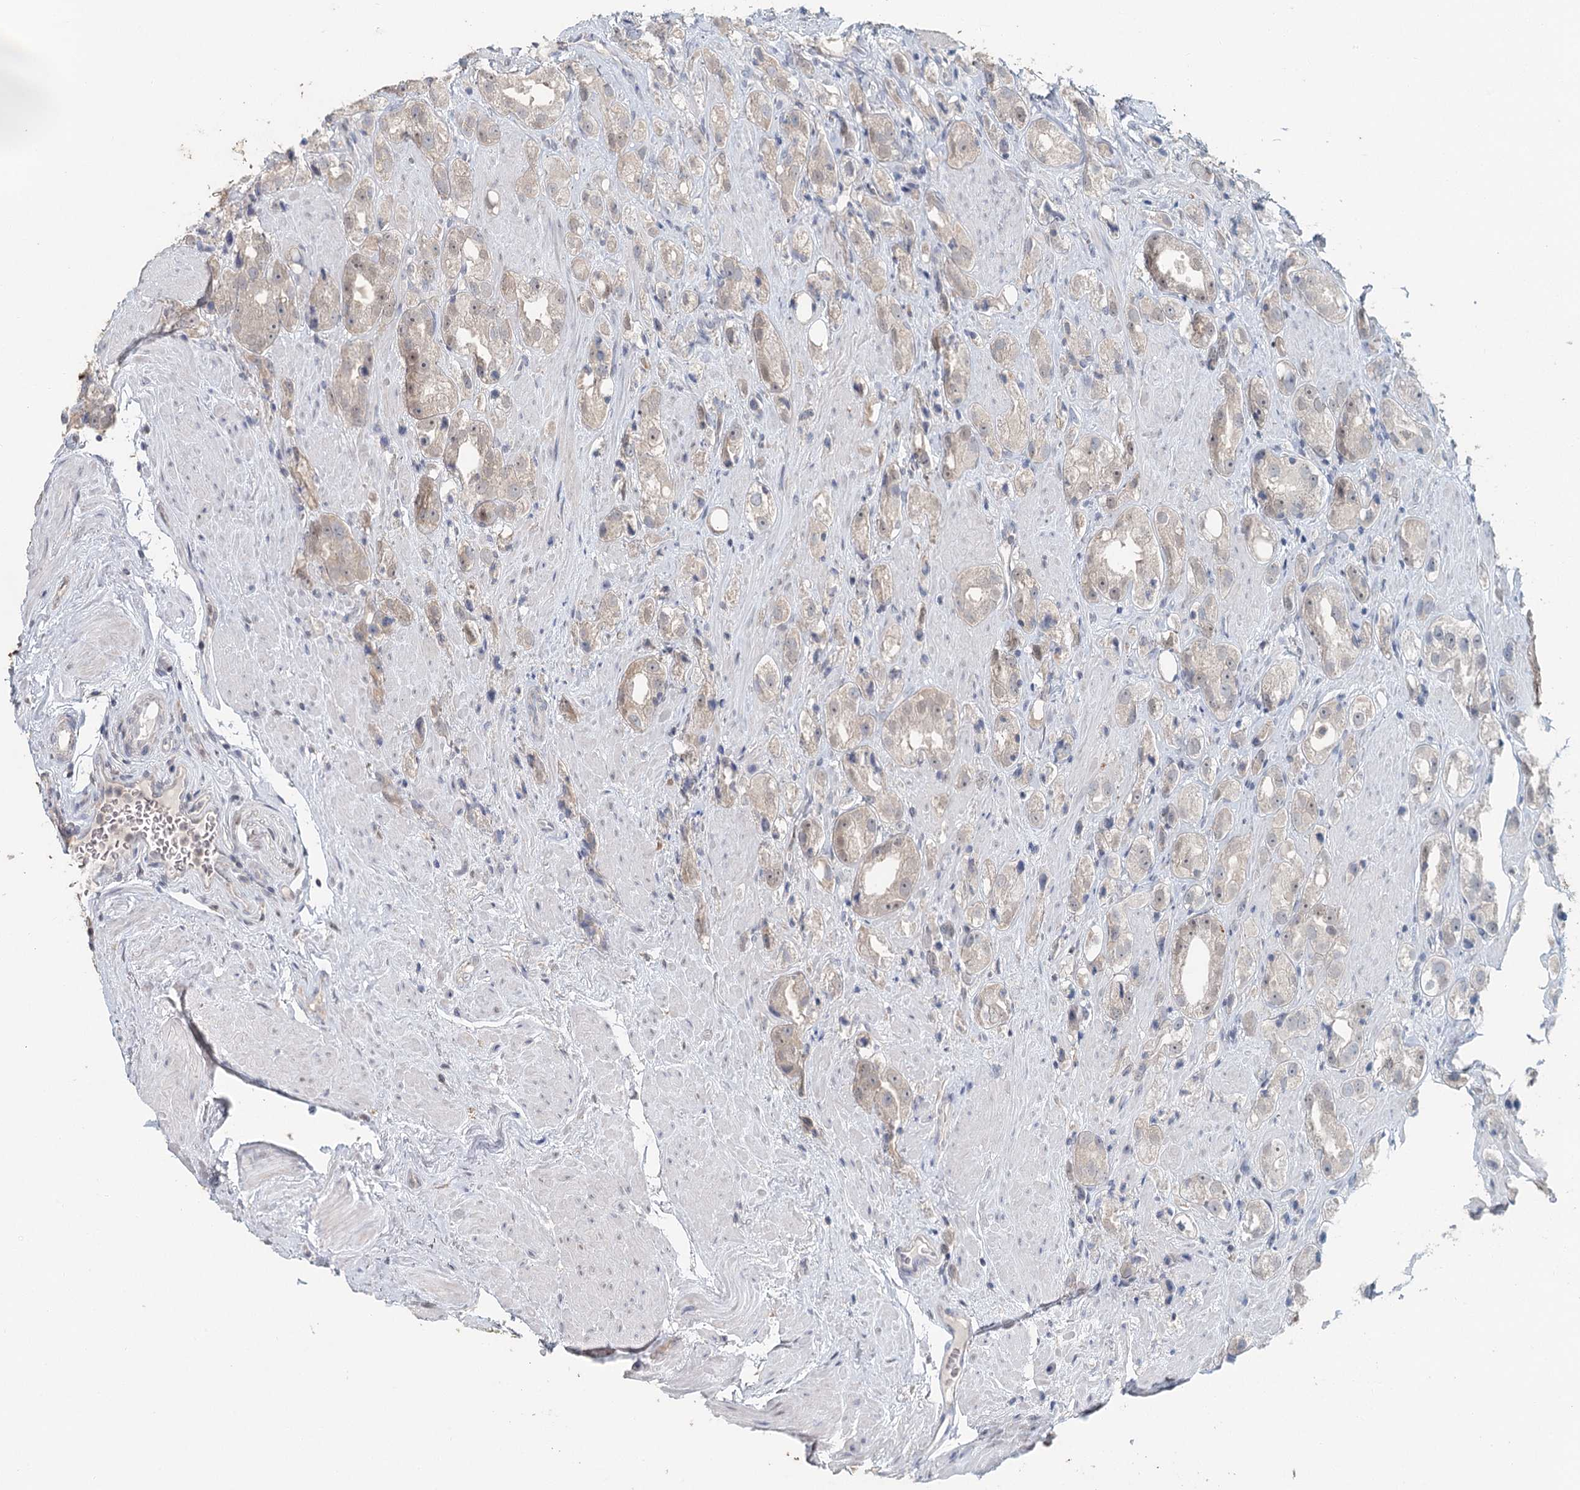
{"staining": {"intensity": "weak", "quantity": "<25%", "location": "cytoplasmic/membranous"}, "tissue": "prostate cancer", "cell_type": "Tumor cells", "image_type": "cancer", "snomed": [{"axis": "morphology", "description": "Adenocarcinoma, NOS"}, {"axis": "topography", "description": "Prostate"}], "caption": "This is an IHC photomicrograph of human adenocarcinoma (prostate). There is no expression in tumor cells.", "gene": "ADK", "patient": {"sex": "male", "age": 79}}